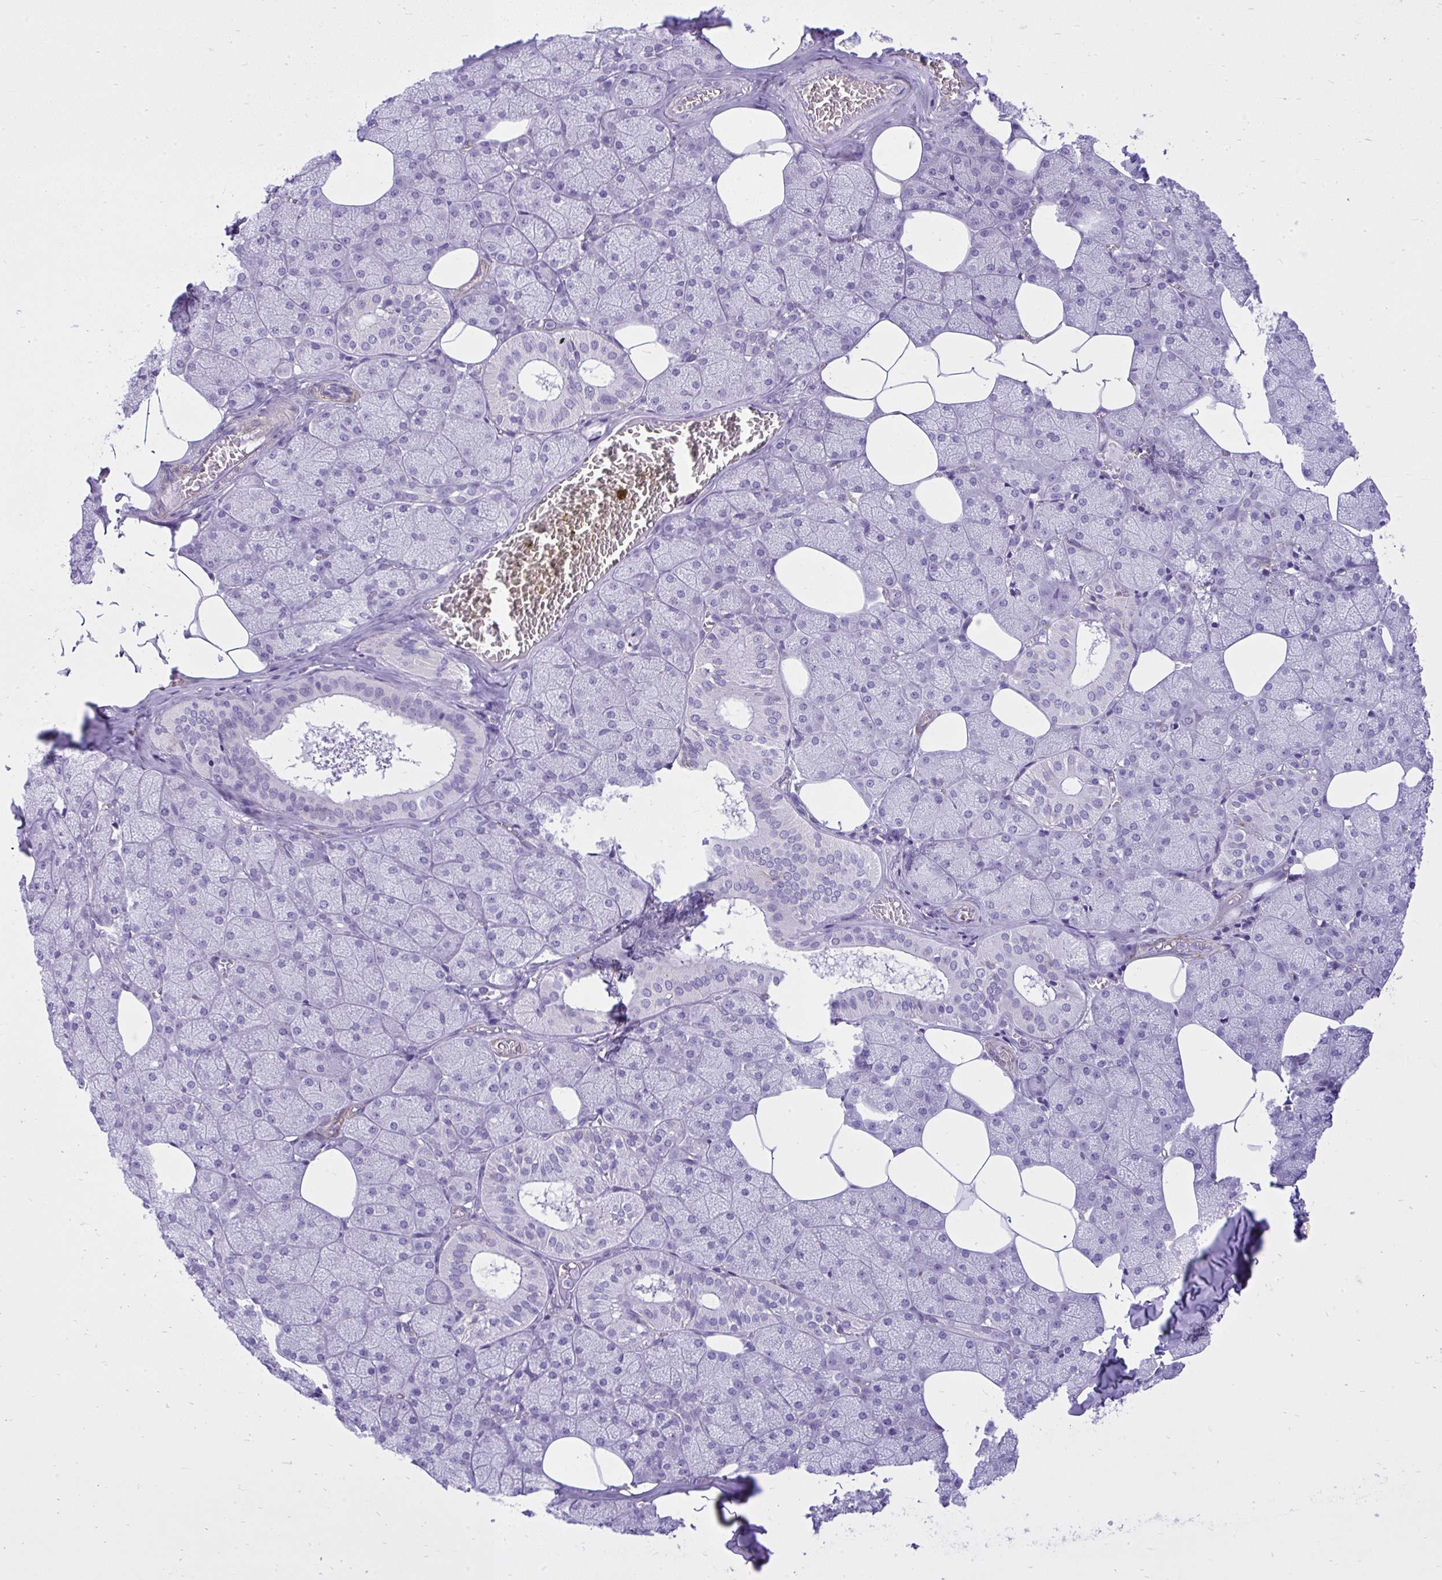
{"staining": {"intensity": "negative", "quantity": "none", "location": "none"}, "tissue": "salivary gland", "cell_type": "Glandular cells", "image_type": "normal", "snomed": [{"axis": "morphology", "description": "Normal tissue, NOS"}, {"axis": "topography", "description": "Salivary gland"}, {"axis": "topography", "description": "Peripheral nerve tissue"}], "caption": "Immunohistochemistry histopathology image of benign salivary gland stained for a protein (brown), which reveals no positivity in glandular cells.", "gene": "GPRIN3", "patient": {"sex": "male", "age": 38}}